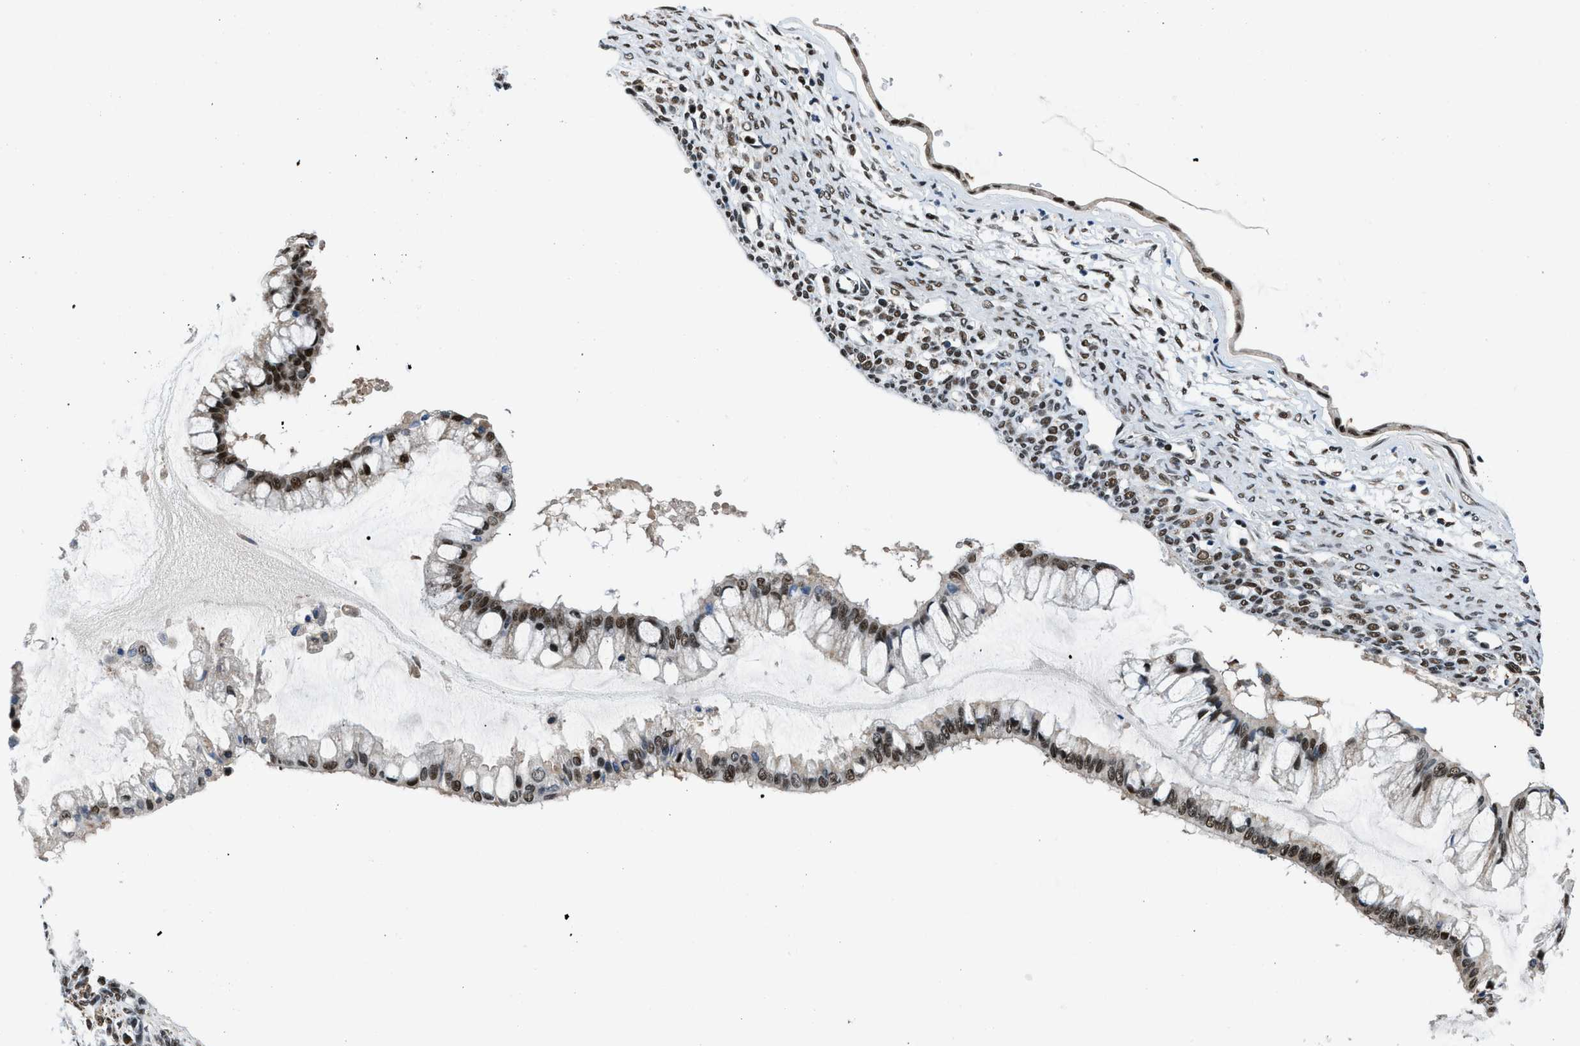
{"staining": {"intensity": "strong", "quantity": ">75%", "location": "nuclear"}, "tissue": "ovarian cancer", "cell_type": "Tumor cells", "image_type": "cancer", "snomed": [{"axis": "morphology", "description": "Cystadenocarcinoma, mucinous, NOS"}, {"axis": "topography", "description": "Ovary"}], "caption": "Strong nuclear protein expression is seen in about >75% of tumor cells in ovarian cancer.", "gene": "KDM3B", "patient": {"sex": "female", "age": 73}}